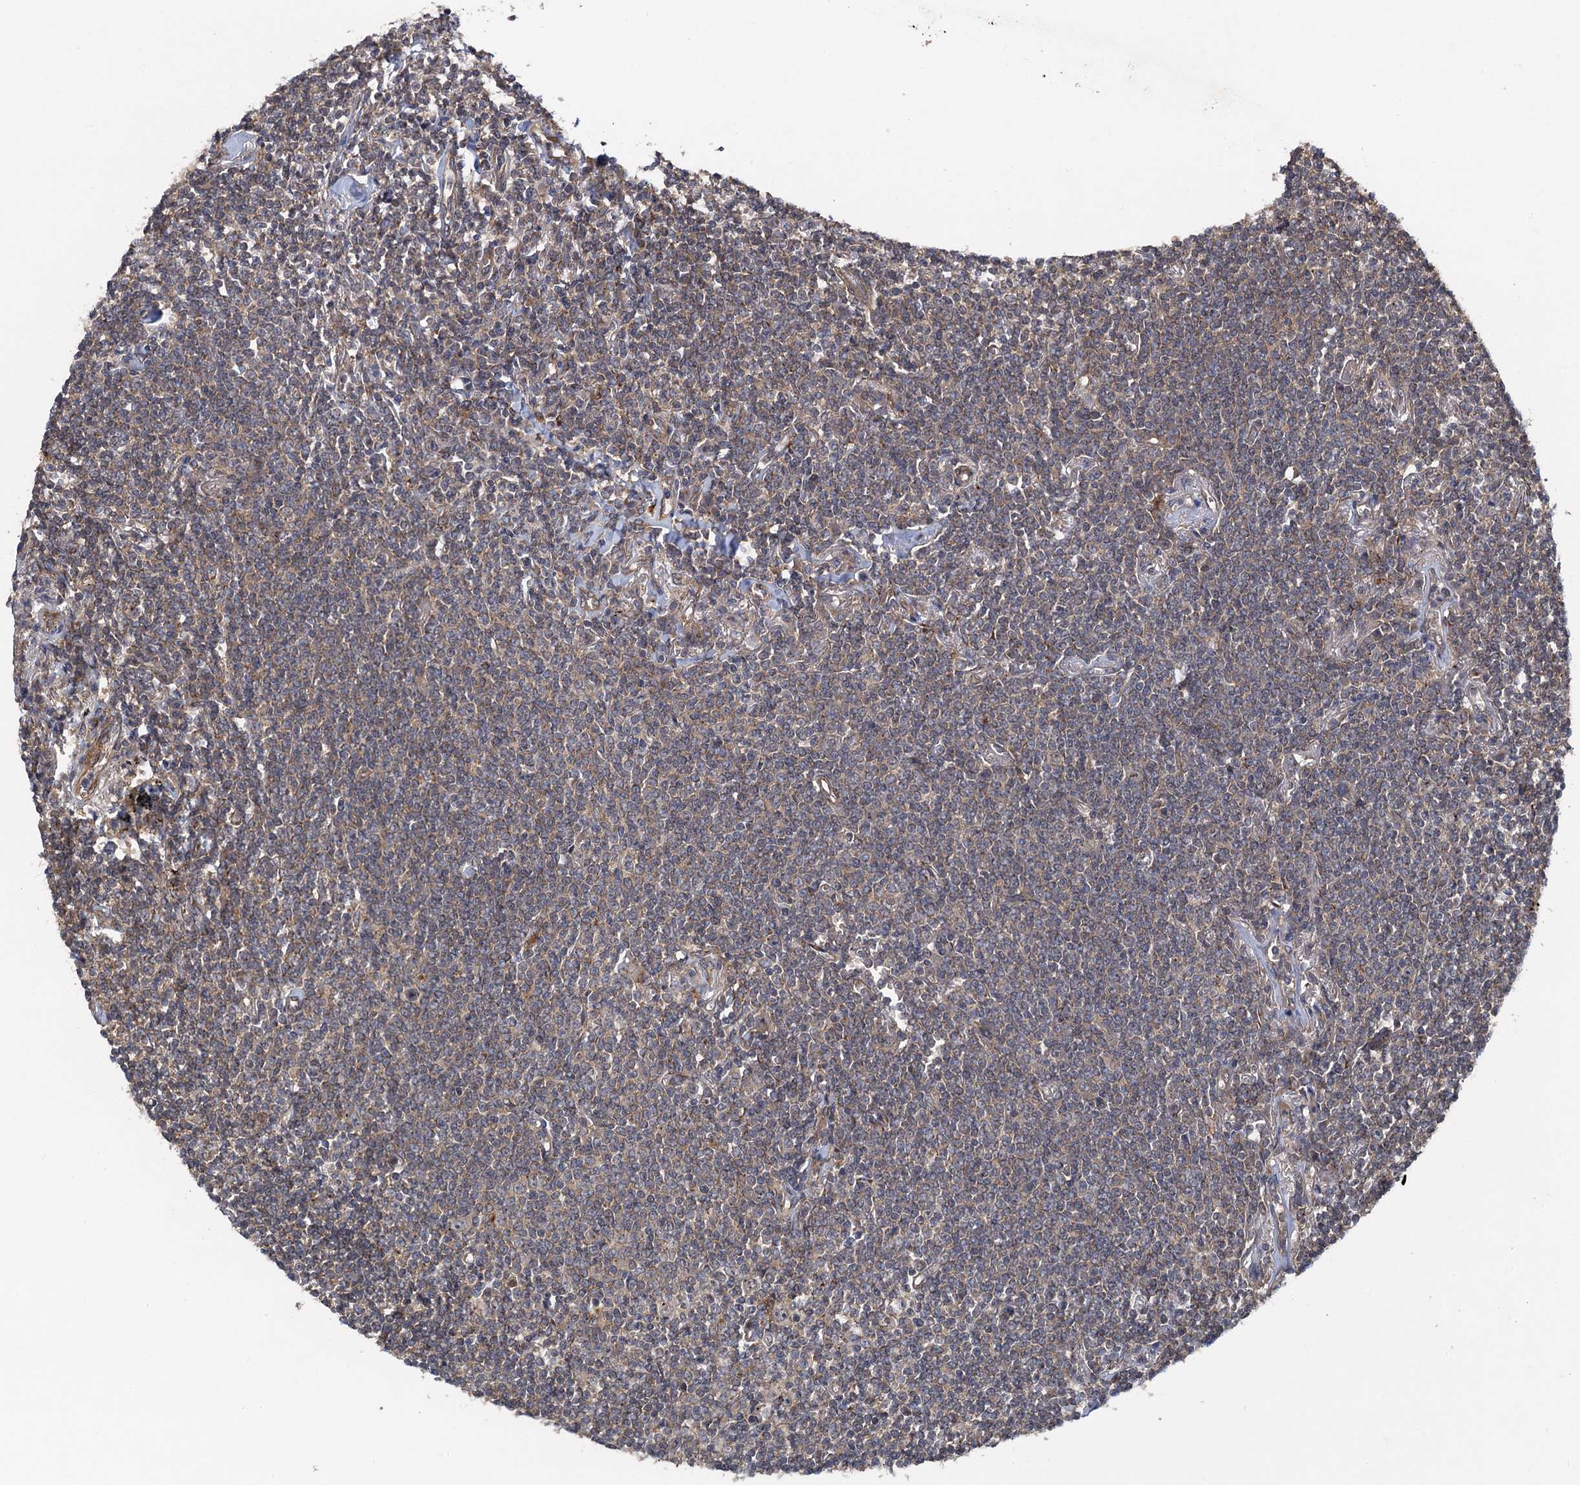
{"staining": {"intensity": "weak", "quantity": "25%-75%", "location": "cytoplasmic/membranous"}, "tissue": "lymphoma", "cell_type": "Tumor cells", "image_type": "cancer", "snomed": [{"axis": "morphology", "description": "Malignant lymphoma, non-Hodgkin's type, Low grade"}, {"axis": "topography", "description": "Lung"}], "caption": "High-power microscopy captured an immunohistochemistry image of lymphoma, revealing weak cytoplasmic/membranous staining in about 25%-75% of tumor cells. (DAB IHC, brown staining for protein, blue staining for nuclei).", "gene": "HAUS1", "patient": {"sex": "female", "age": 71}}